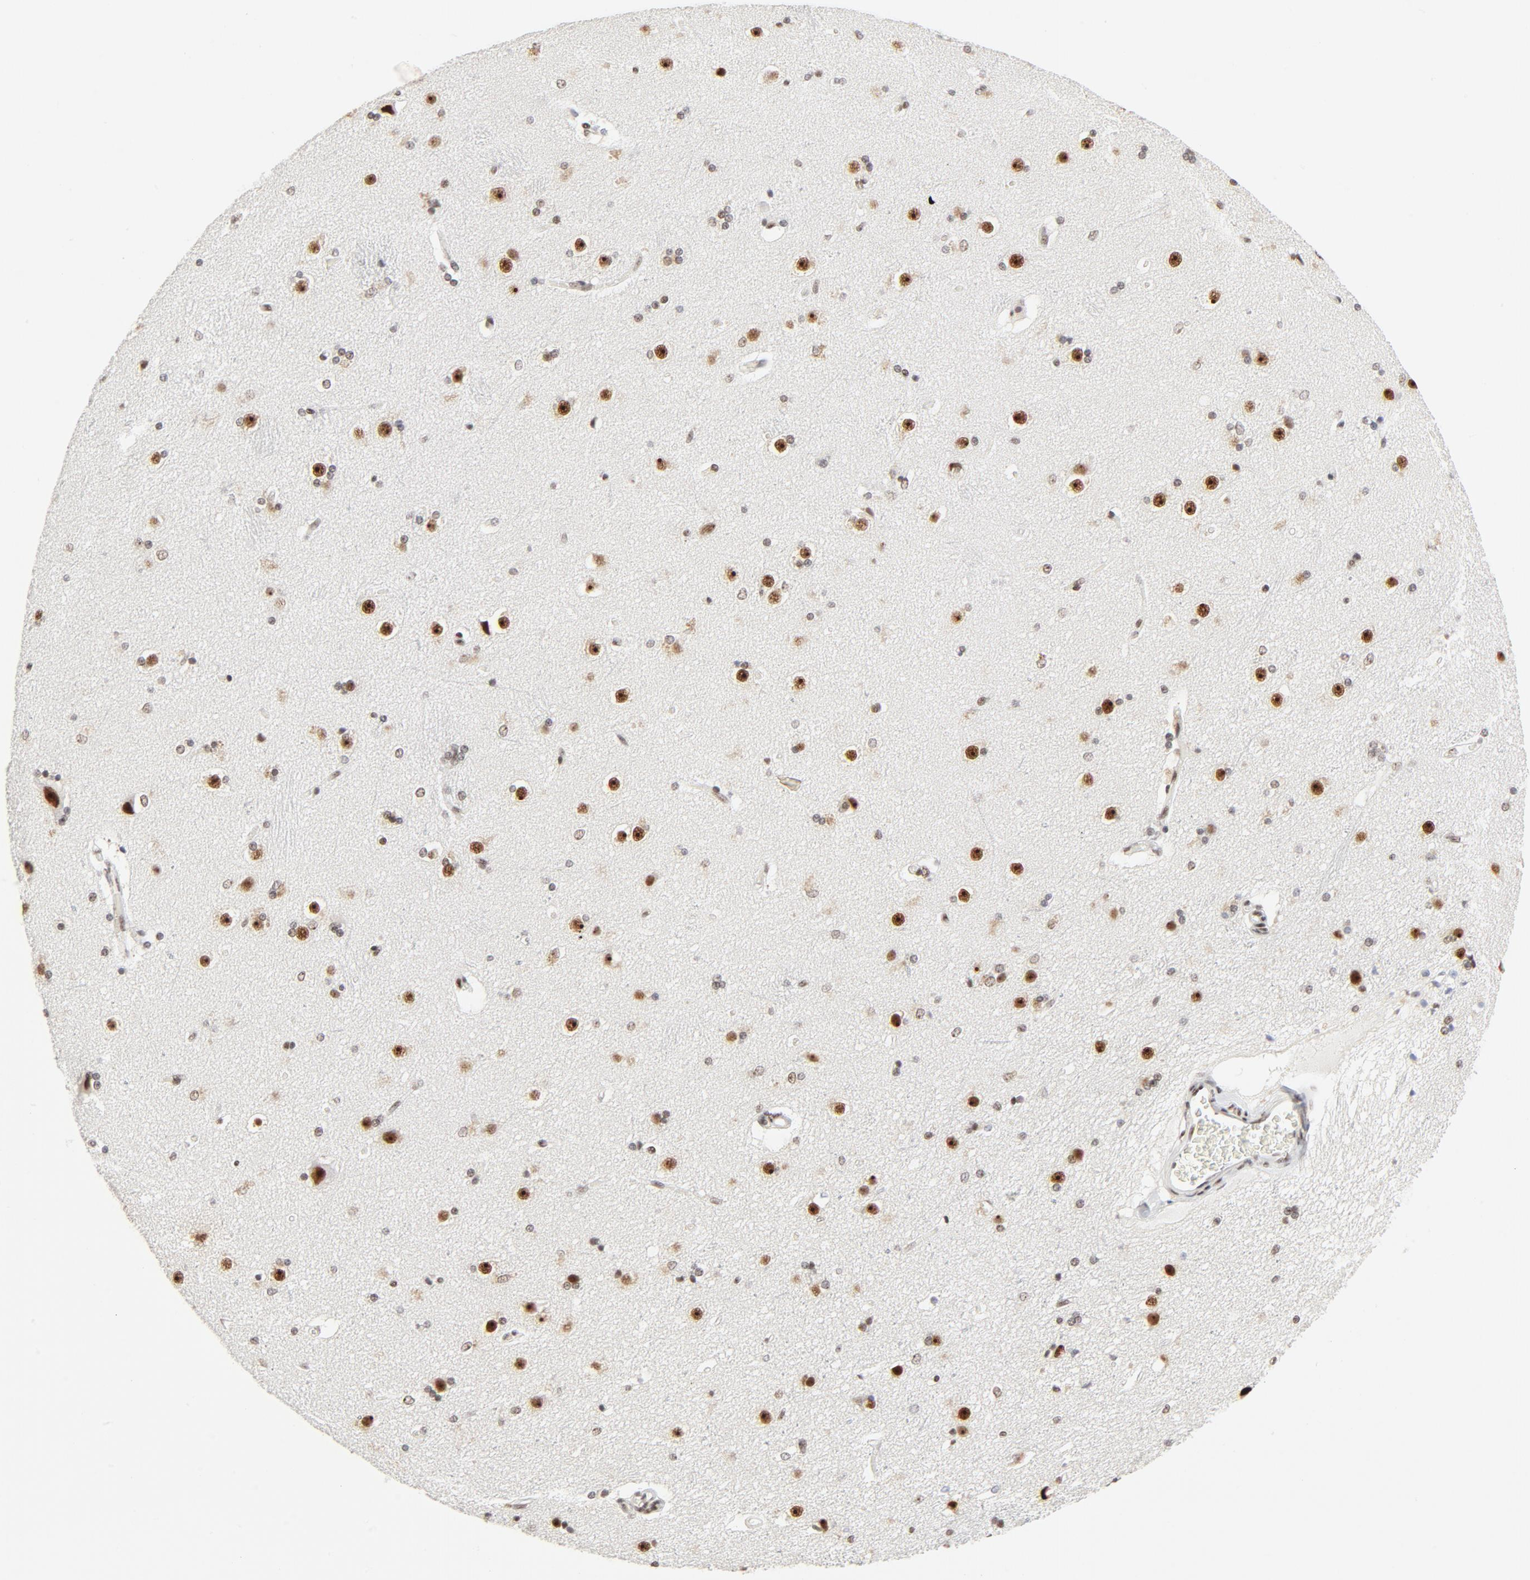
{"staining": {"intensity": "moderate", "quantity": ">75%", "location": "nuclear"}, "tissue": "caudate", "cell_type": "Glial cells", "image_type": "normal", "snomed": [{"axis": "morphology", "description": "Normal tissue, NOS"}, {"axis": "topography", "description": "Lateral ventricle wall"}], "caption": "Moderate nuclear protein positivity is present in about >75% of glial cells in caudate.", "gene": "GTF2H1", "patient": {"sex": "female", "age": 19}}